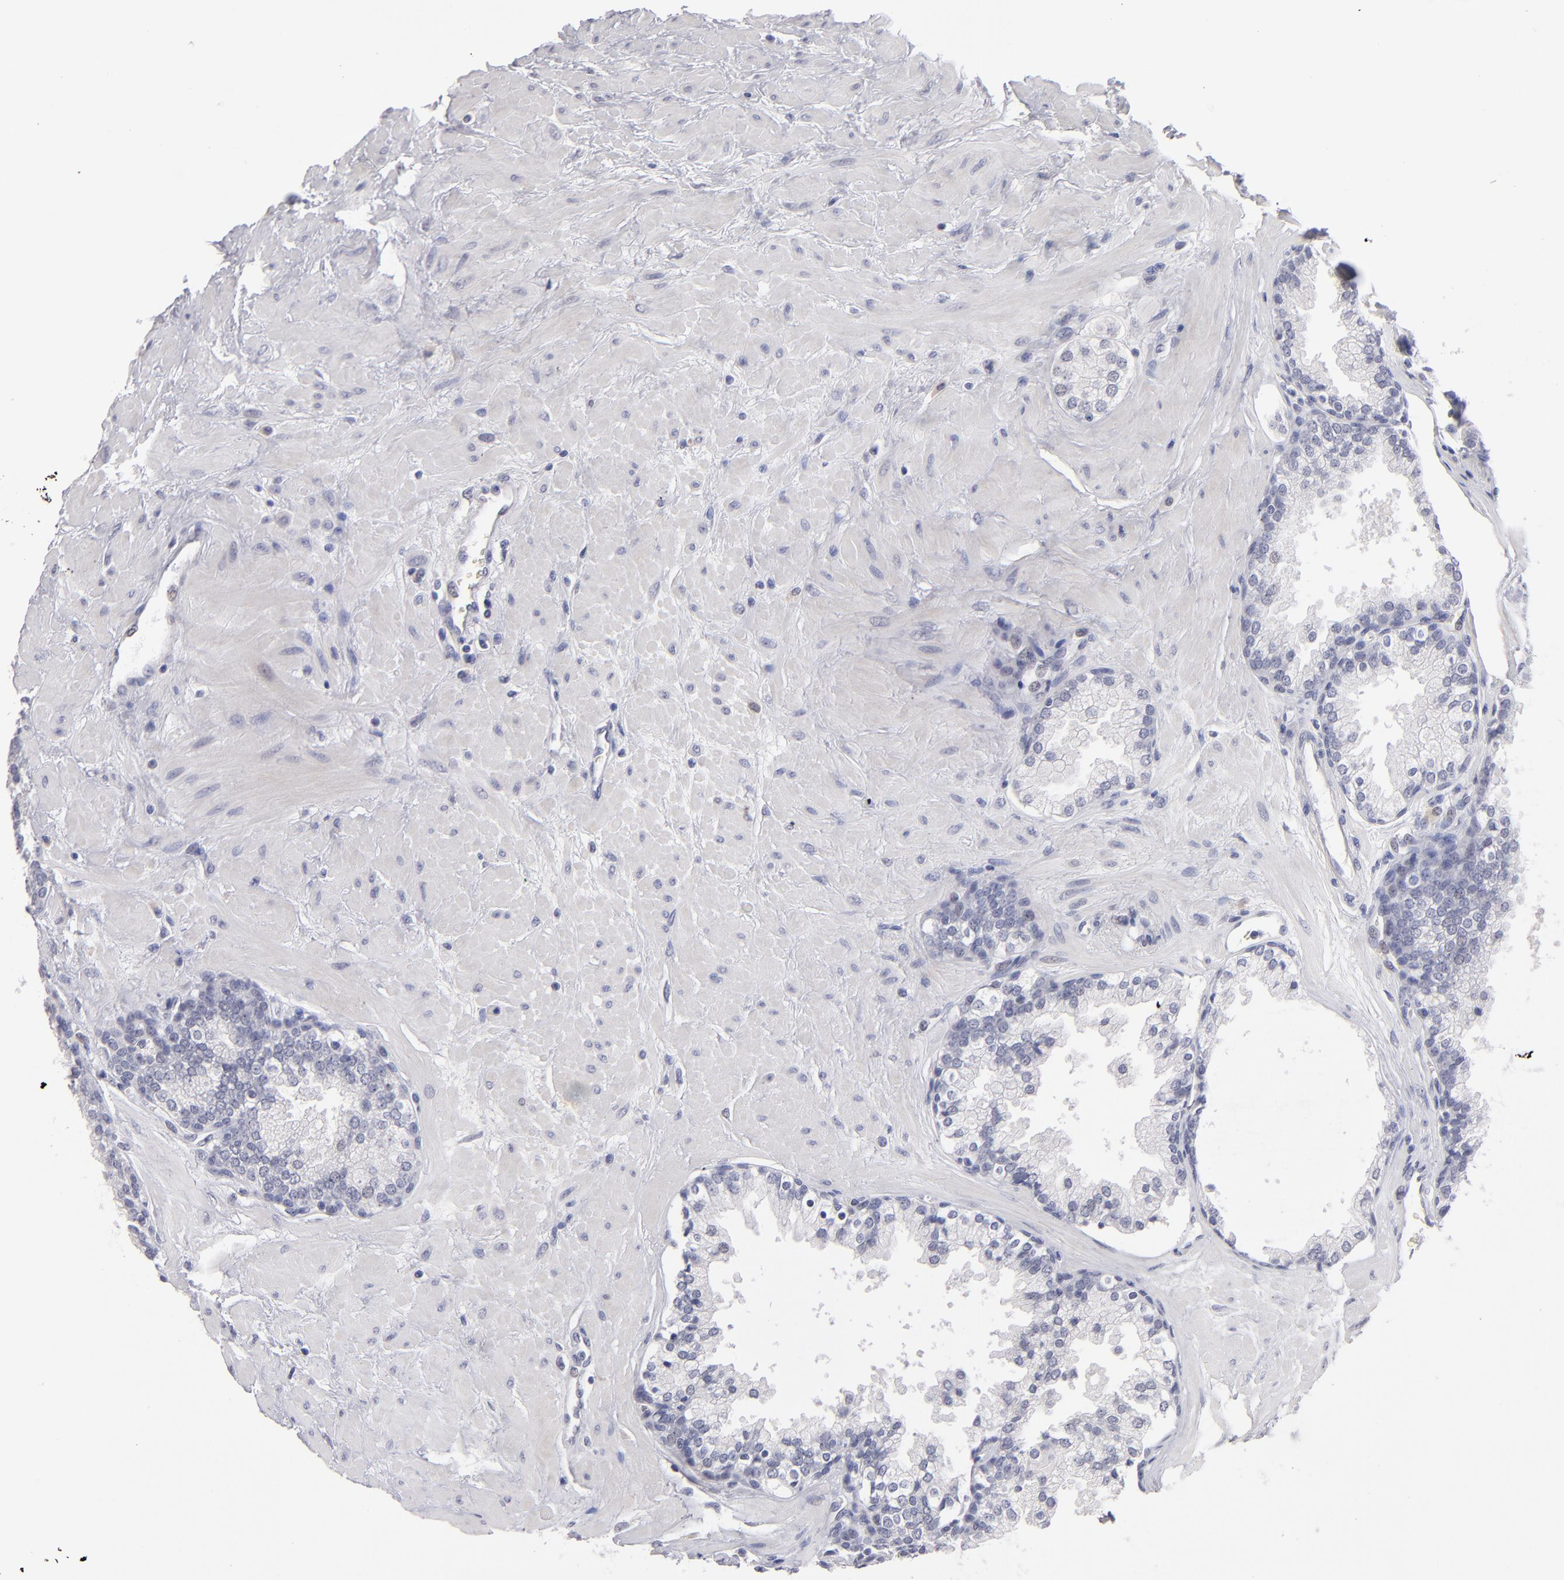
{"staining": {"intensity": "negative", "quantity": "none", "location": "none"}, "tissue": "prostate", "cell_type": "Glandular cells", "image_type": "normal", "snomed": [{"axis": "morphology", "description": "Normal tissue, NOS"}, {"axis": "topography", "description": "Prostate"}], "caption": "Prostate stained for a protein using immunohistochemistry (IHC) reveals no staining glandular cells.", "gene": "TEX11", "patient": {"sex": "male", "age": 51}}